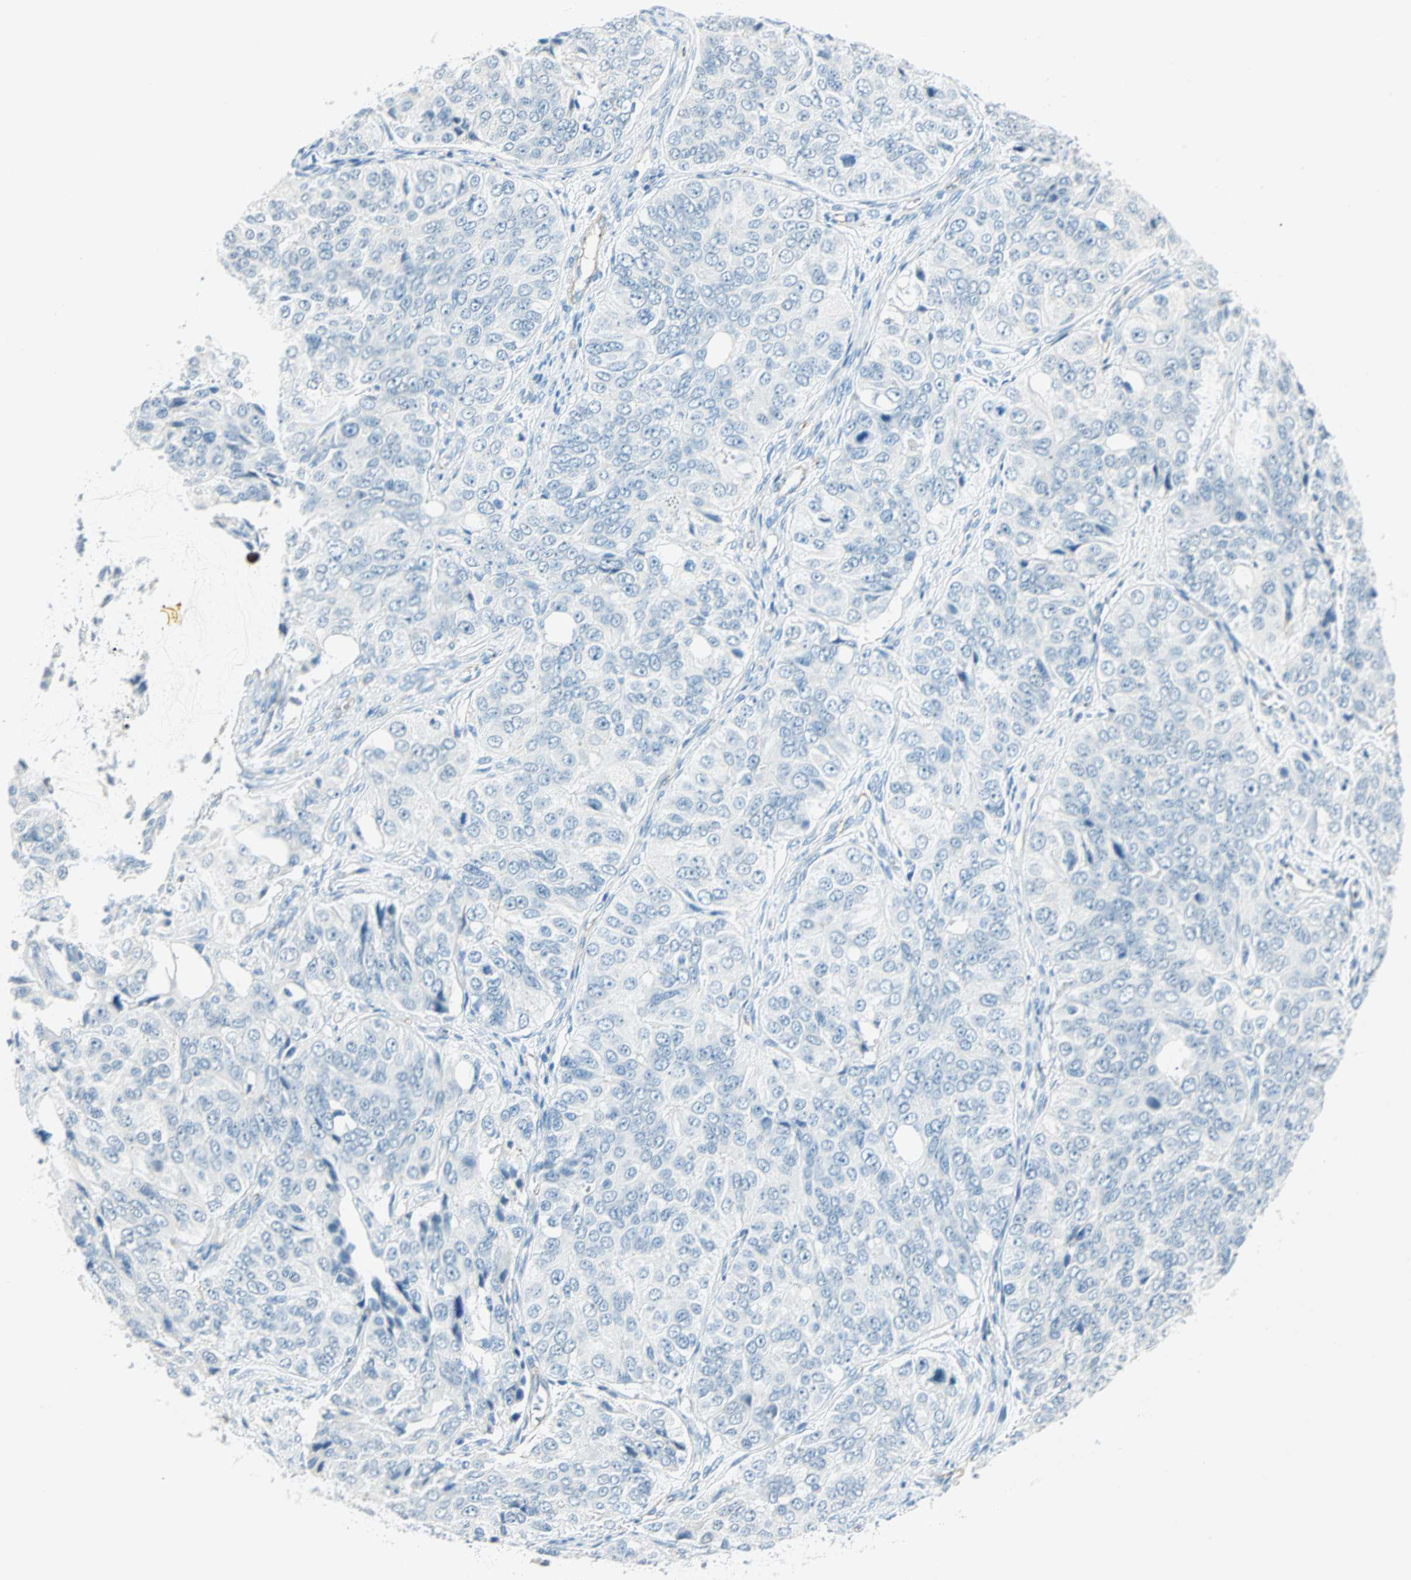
{"staining": {"intensity": "negative", "quantity": "none", "location": "none"}, "tissue": "ovarian cancer", "cell_type": "Tumor cells", "image_type": "cancer", "snomed": [{"axis": "morphology", "description": "Carcinoma, endometroid"}, {"axis": "topography", "description": "Ovary"}], "caption": "This is an IHC image of ovarian cancer (endometroid carcinoma). There is no positivity in tumor cells.", "gene": "VPS9D1", "patient": {"sex": "female", "age": 51}}